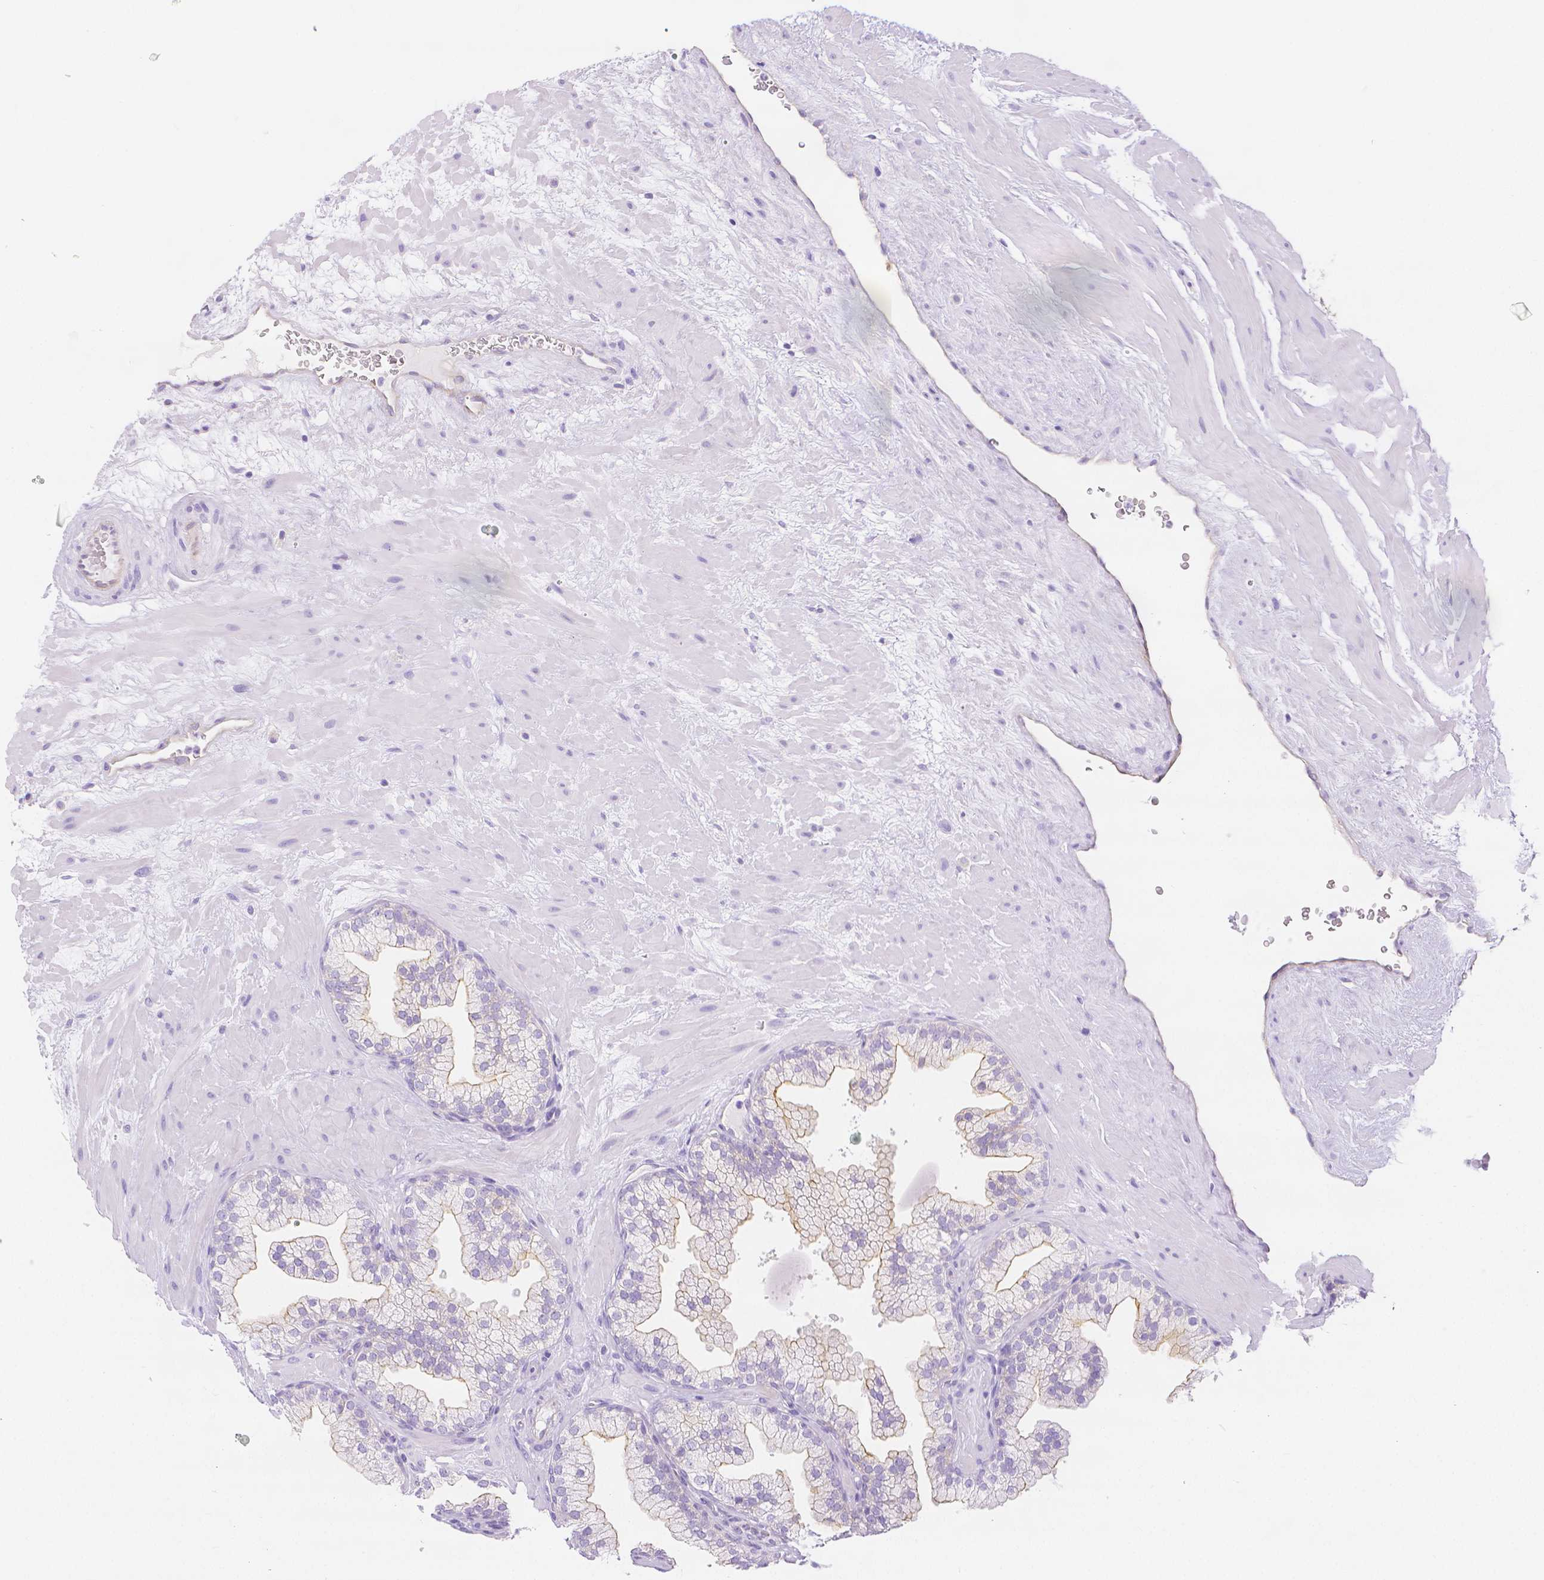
{"staining": {"intensity": "weak", "quantity": "<25%", "location": "cytoplasmic/membranous"}, "tissue": "prostate", "cell_type": "Glandular cells", "image_type": "normal", "snomed": [{"axis": "morphology", "description": "Normal tissue, NOS"}, {"axis": "topography", "description": "Prostate"}, {"axis": "topography", "description": "Peripheral nerve tissue"}], "caption": "This is an immunohistochemistry histopathology image of benign prostate. There is no staining in glandular cells.", "gene": "SLC27A5", "patient": {"sex": "male", "age": 61}}